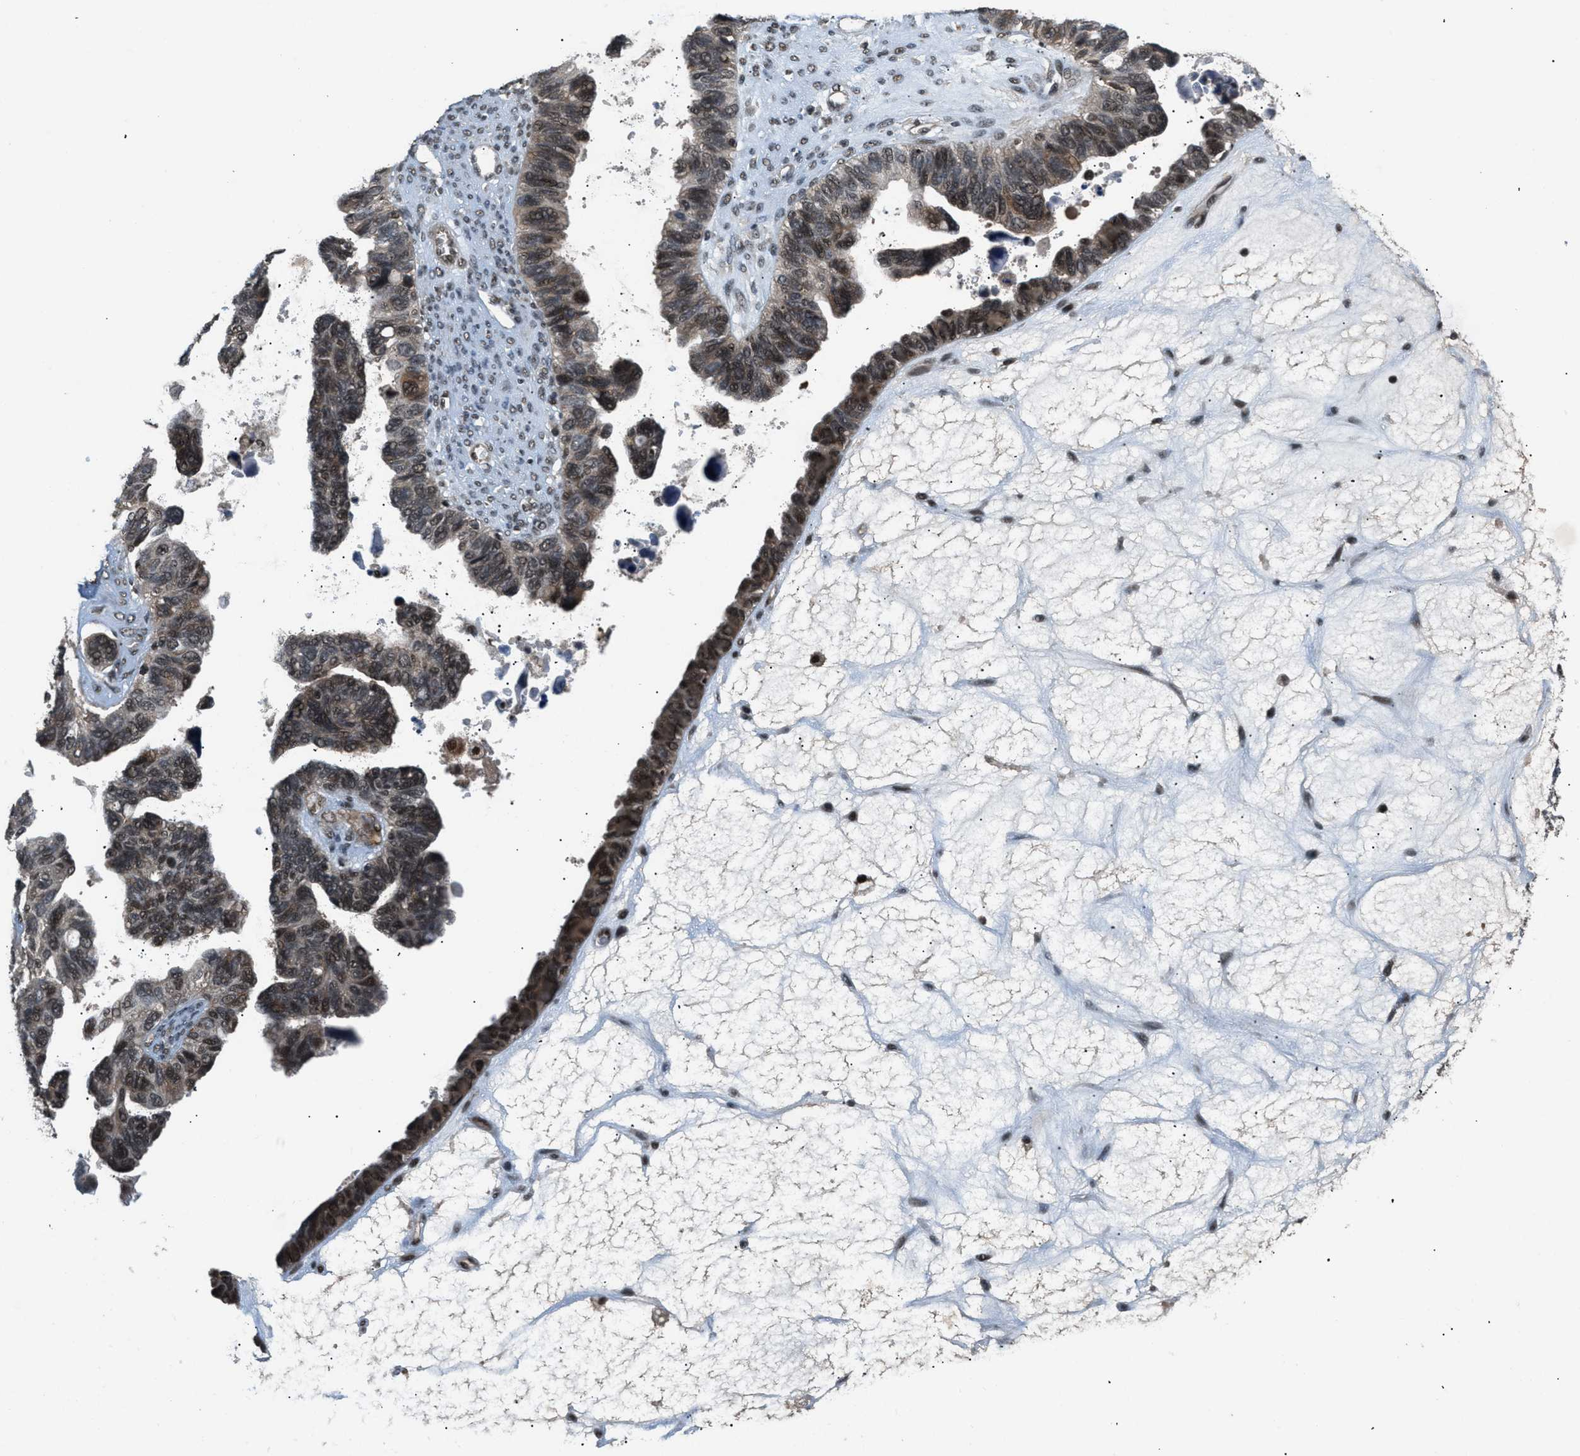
{"staining": {"intensity": "moderate", "quantity": "25%-75%", "location": "nuclear"}, "tissue": "ovarian cancer", "cell_type": "Tumor cells", "image_type": "cancer", "snomed": [{"axis": "morphology", "description": "Cystadenocarcinoma, serous, NOS"}, {"axis": "topography", "description": "Ovary"}], "caption": "Protein staining demonstrates moderate nuclear positivity in about 25%-75% of tumor cells in ovarian cancer (serous cystadenocarcinoma).", "gene": "RBM5", "patient": {"sex": "female", "age": 79}}